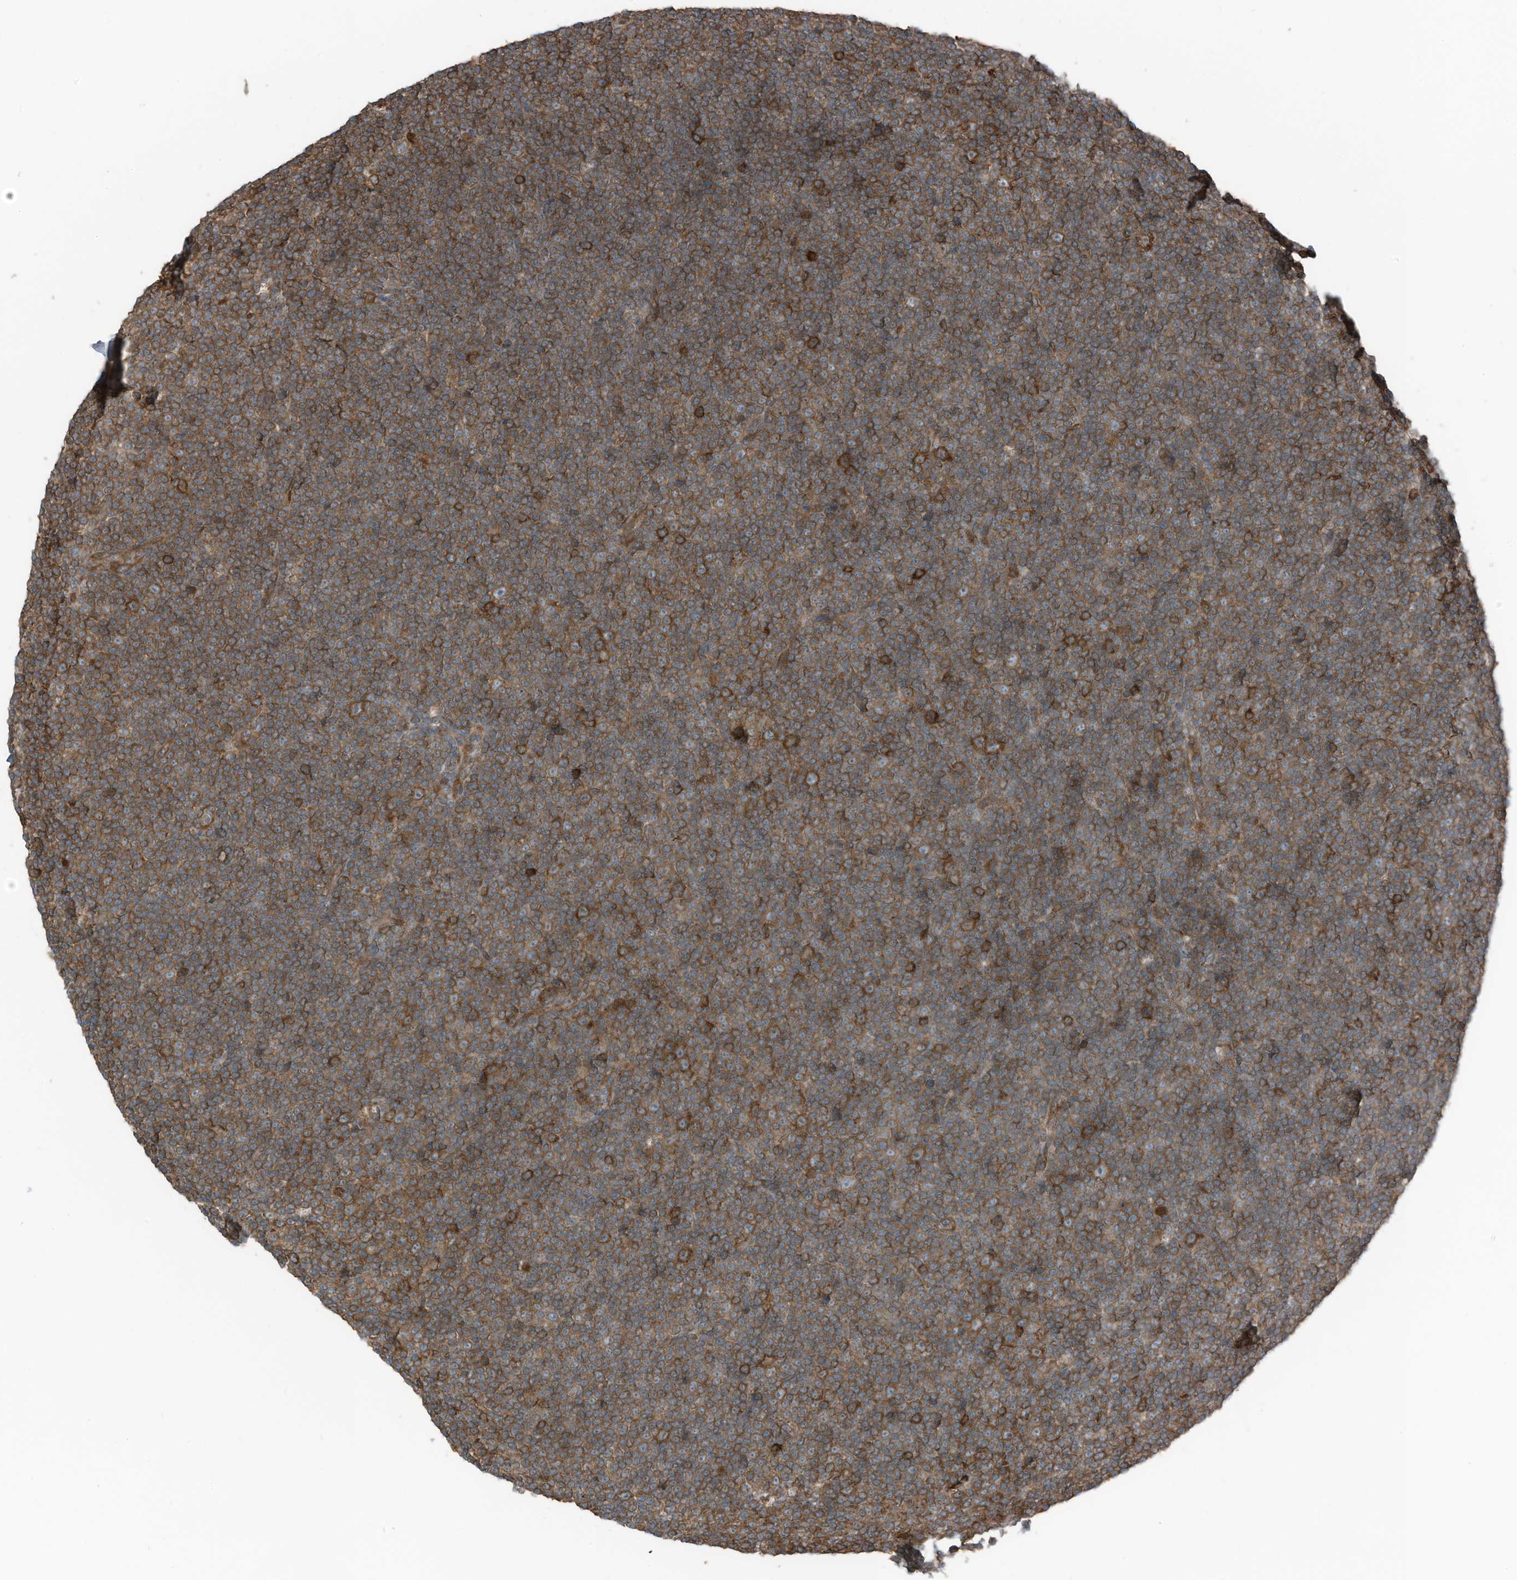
{"staining": {"intensity": "strong", "quantity": ">75%", "location": "cytoplasmic/membranous"}, "tissue": "lymphoma", "cell_type": "Tumor cells", "image_type": "cancer", "snomed": [{"axis": "morphology", "description": "Malignant lymphoma, non-Hodgkin's type, Low grade"}, {"axis": "topography", "description": "Lymph node"}], "caption": "Immunohistochemistry (IHC) image of neoplastic tissue: low-grade malignant lymphoma, non-Hodgkin's type stained using IHC shows high levels of strong protein expression localized specifically in the cytoplasmic/membranous of tumor cells, appearing as a cytoplasmic/membranous brown color.", "gene": "TXNDC9", "patient": {"sex": "female", "age": 67}}